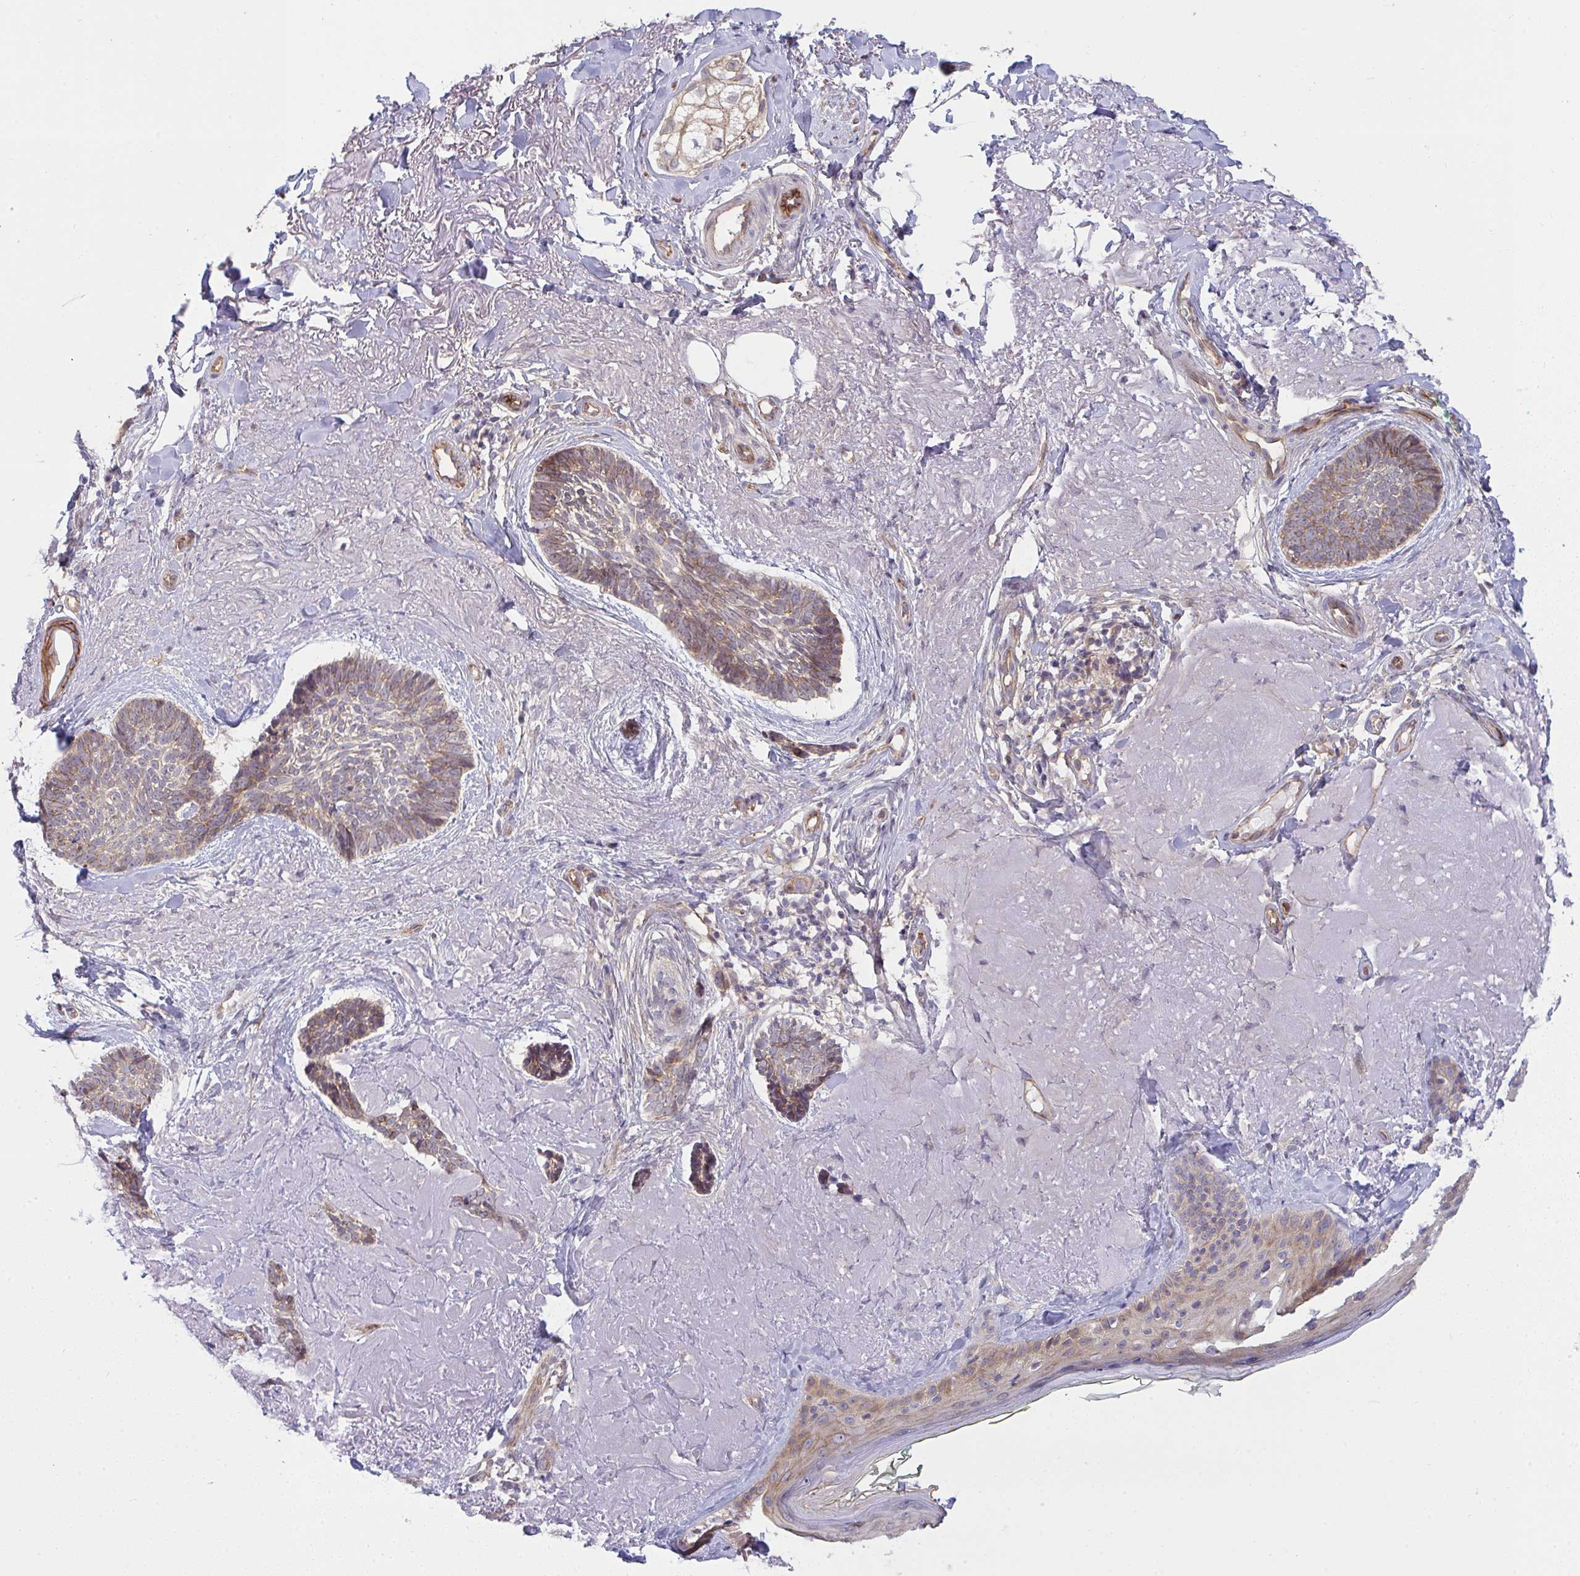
{"staining": {"intensity": "moderate", "quantity": ">75%", "location": "cytoplasmic/membranous"}, "tissue": "skin cancer", "cell_type": "Tumor cells", "image_type": "cancer", "snomed": [{"axis": "morphology", "description": "Basal cell carcinoma"}, {"axis": "topography", "description": "Skin"}, {"axis": "topography", "description": "Skin of face"}, {"axis": "topography", "description": "Skin of nose"}], "caption": "IHC staining of basal cell carcinoma (skin), which exhibits medium levels of moderate cytoplasmic/membranous staining in about >75% of tumor cells indicating moderate cytoplasmic/membranous protein staining. The staining was performed using DAB (3,3'-diaminobenzidine) (brown) for protein detection and nuclei were counterstained in hematoxylin (blue).", "gene": "CASP9", "patient": {"sex": "female", "age": 86}}